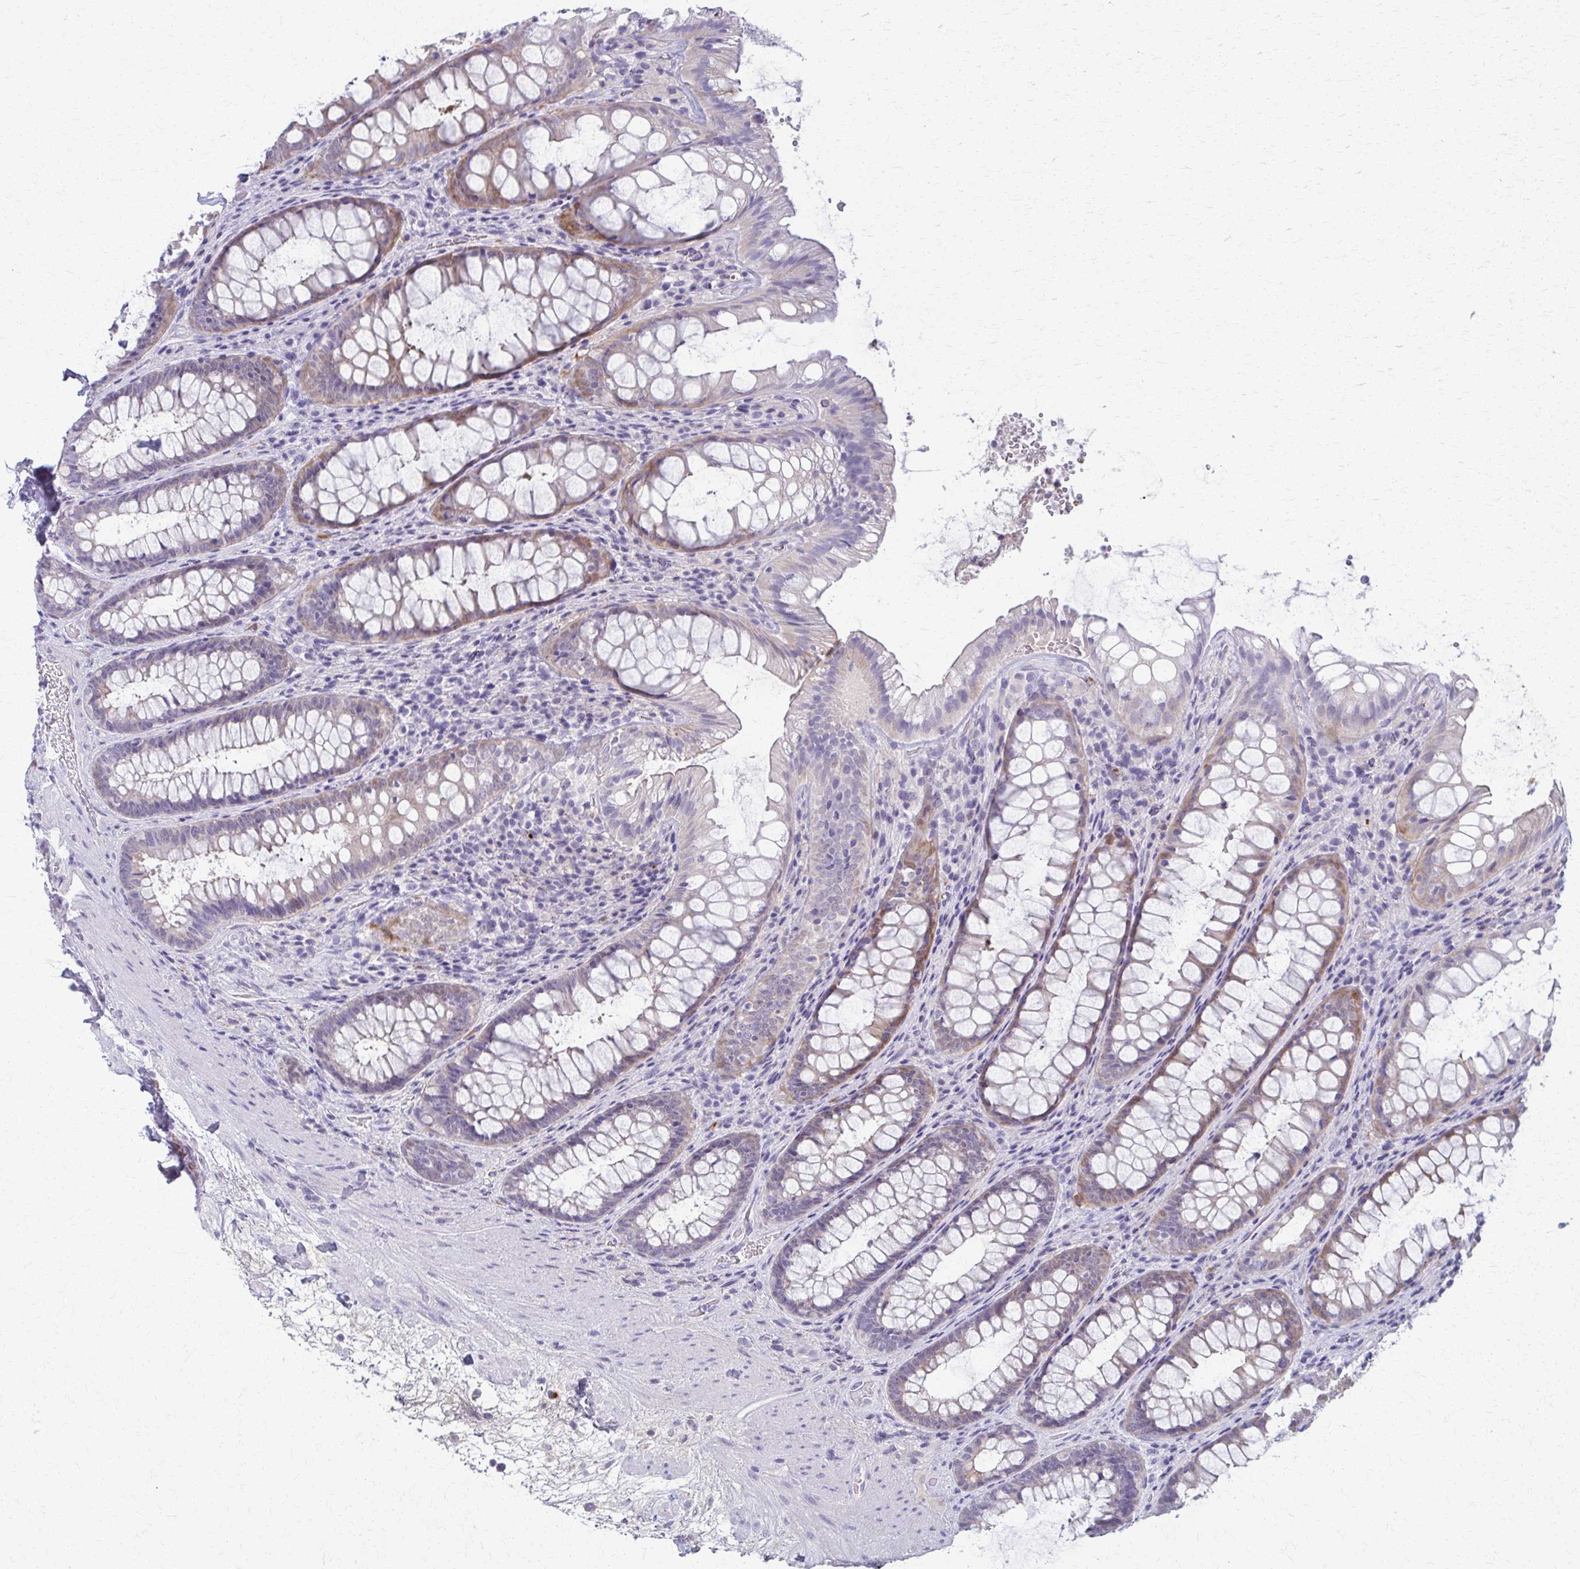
{"staining": {"intensity": "moderate", "quantity": "25%-75%", "location": "cytoplasmic/membranous"}, "tissue": "rectum", "cell_type": "Glandular cells", "image_type": "normal", "snomed": [{"axis": "morphology", "description": "Normal tissue, NOS"}, {"axis": "topography", "description": "Rectum"}], "caption": "A brown stain labels moderate cytoplasmic/membranous positivity of a protein in glandular cells of benign human rectum.", "gene": "ENSG00000275249", "patient": {"sex": "male", "age": 72}}